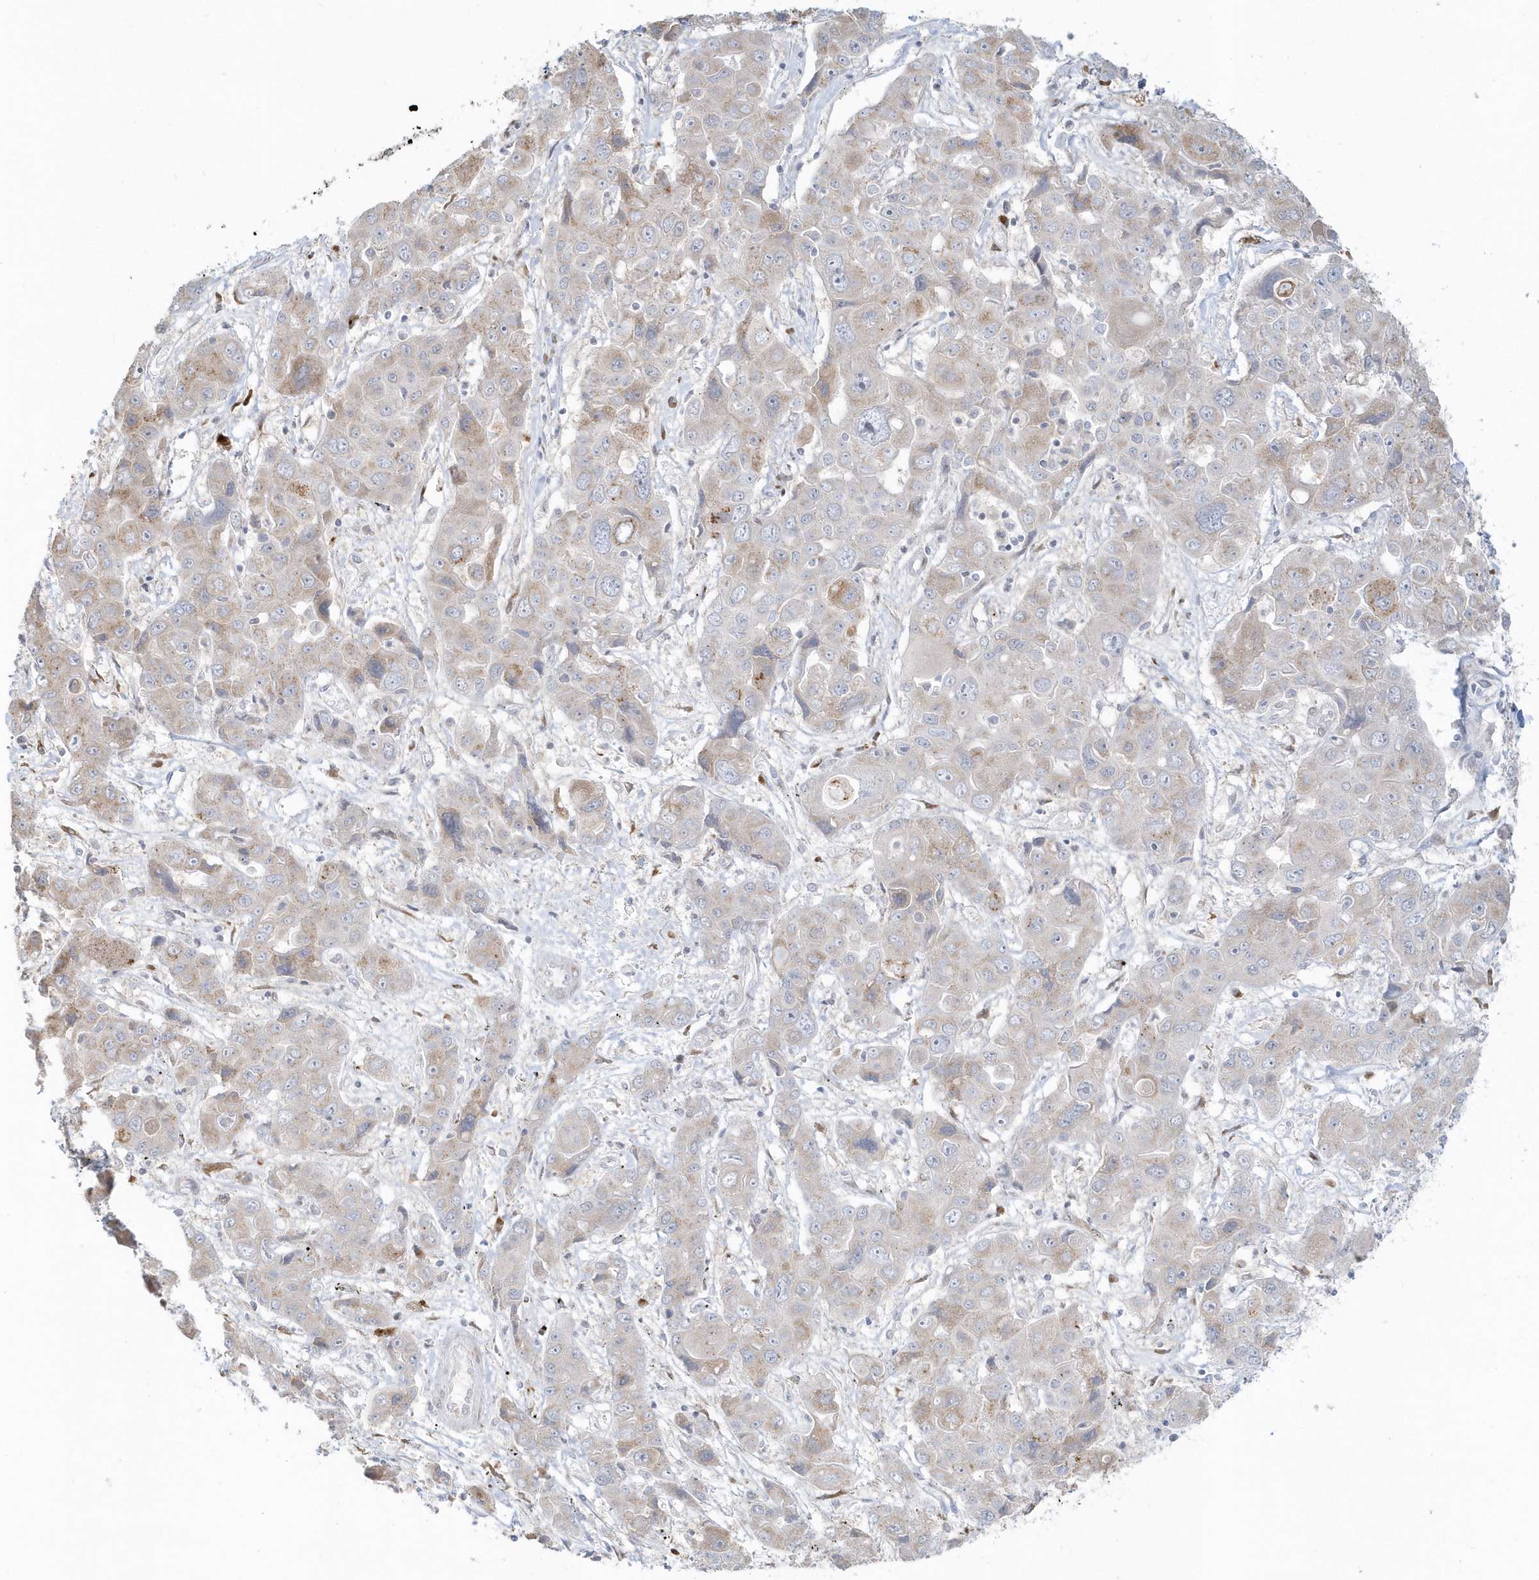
{"staining": {"intensity": "weak", "quantity": "<25%", "location": "cytoplasmic/membranous"}, "tissue": "liver cancer", "cell_type": "Tumor cells", "image_type": "cancer", "snomed": [{"axis": "morphology", "description": "Cholangiocarcinoma"}, {"axis": "topography", "description": "Liver"}], "caption": "The micrograph reveals no staining of tumor cells in liver cancer (cholangiocarcinoma).", "gene": "DHFR", "patient": {"sex": "male", "age": 67}}